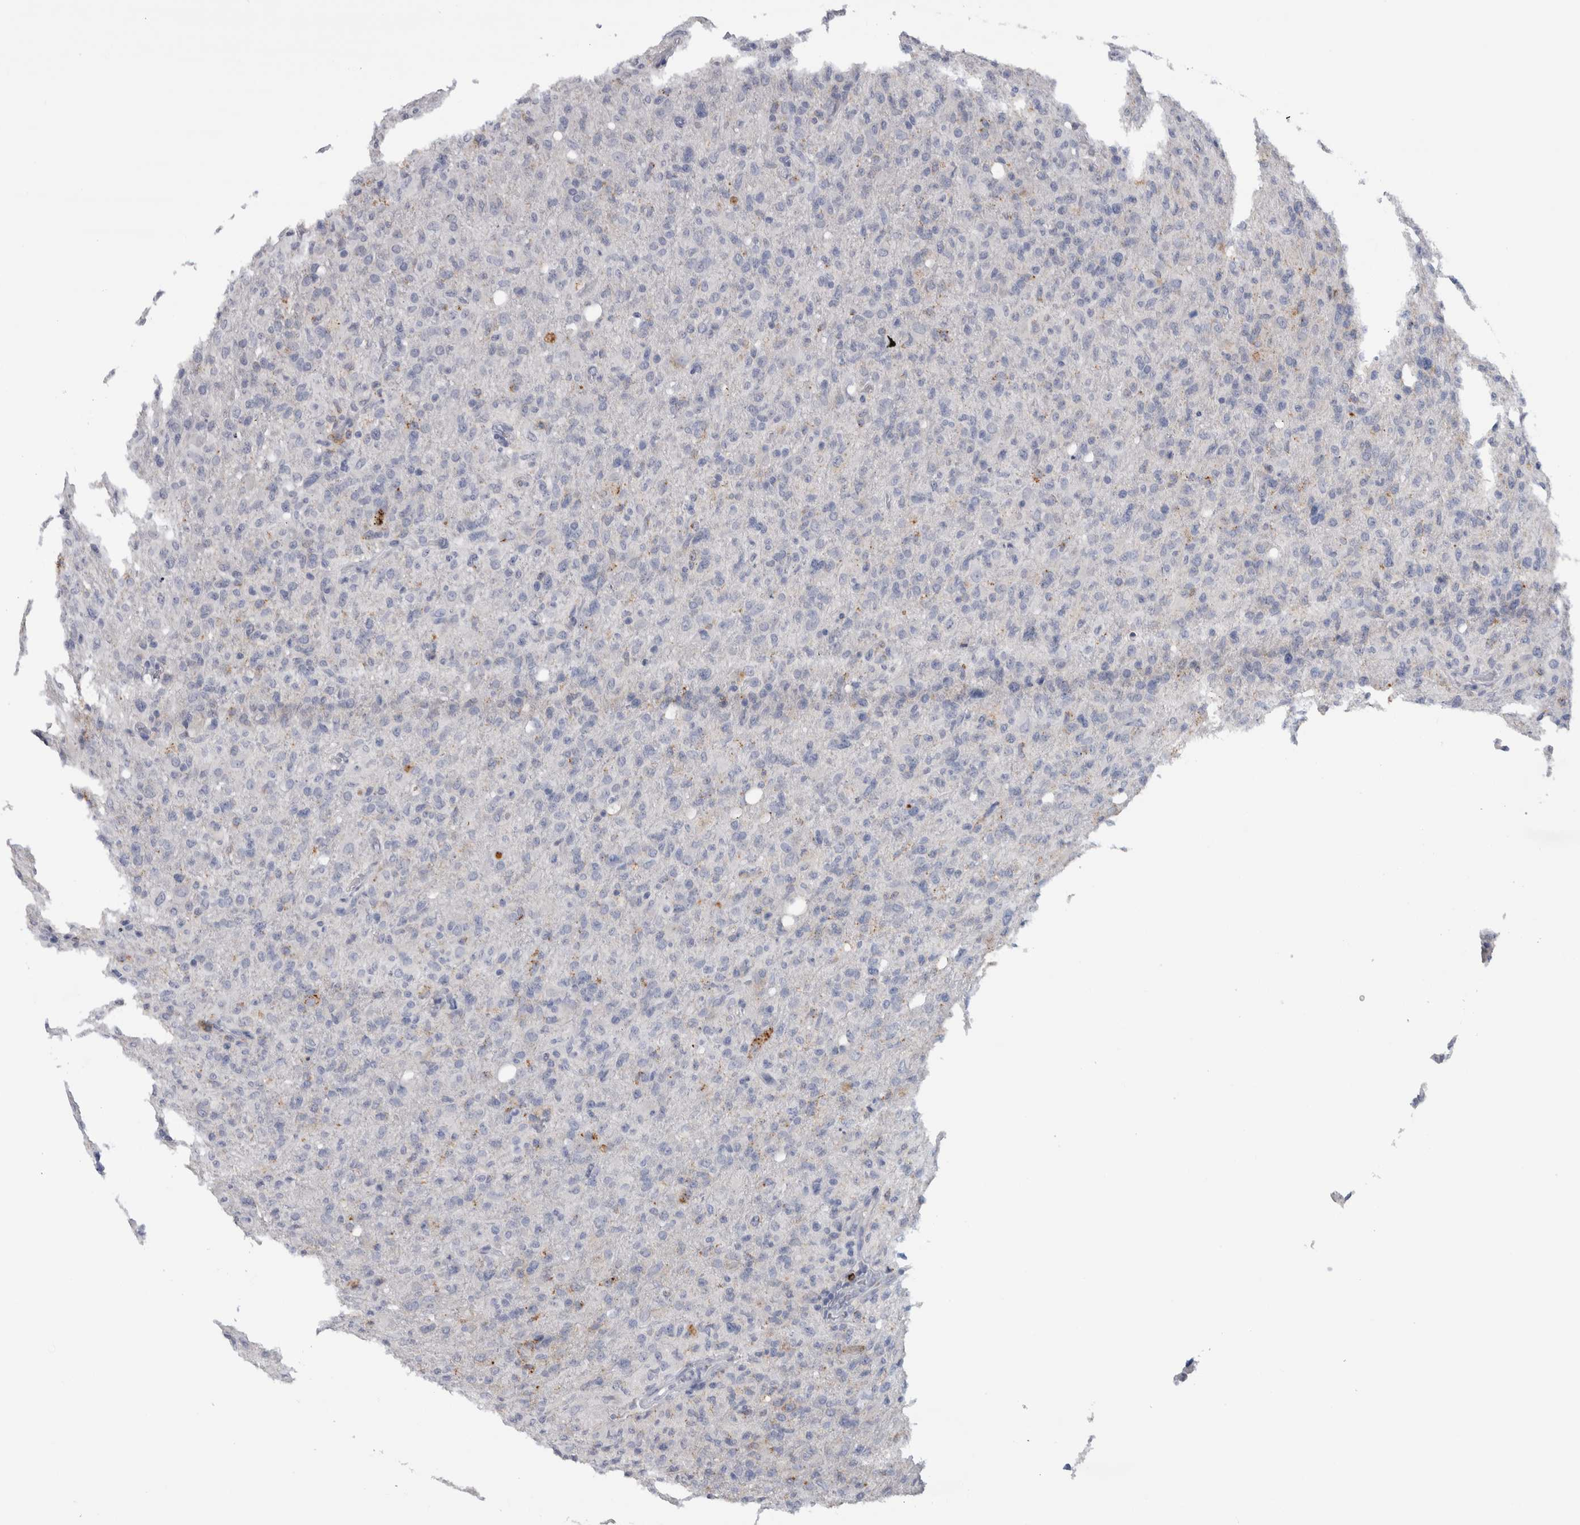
{"staining": {"intensity": "negative", "quantity": "none", "location": "none"}, "tissue": "glioma", "cell_type": "Tumor cells", "image_type": "cancer", "snomed": [{"axis": "morphology", "description": "Glioma, malignant, High grade"}, {"axis": "topography", "description": "Brain"}], "caption": "Immunohistochemistry of human malignant high-grade glioma shows no staining in tumor cells.", "gene": "CD63", "patient": {"sex": "female", "age": 57}}